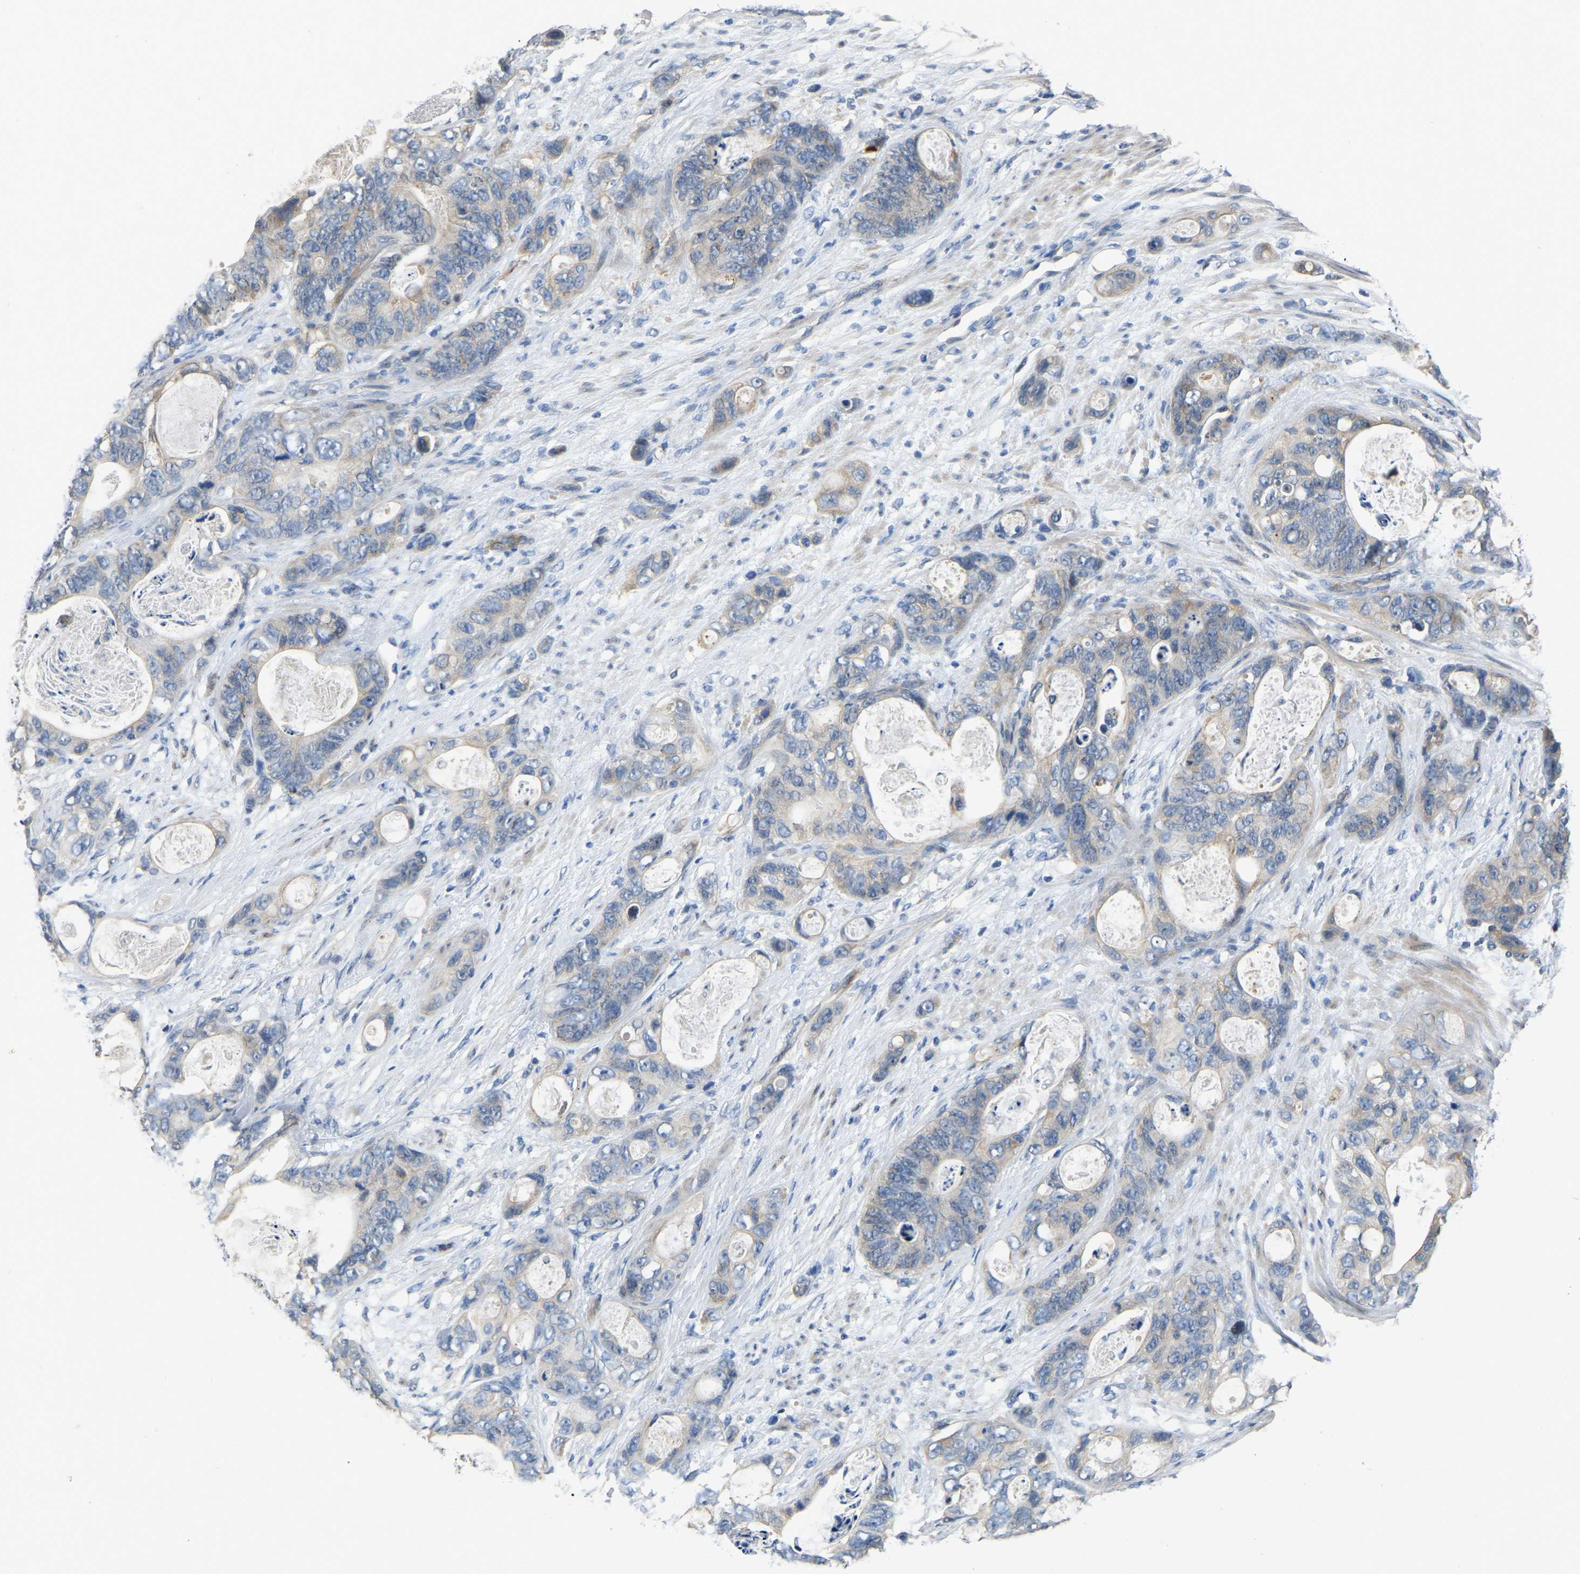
{"staining": {"intensity": "weak", "quantity": "25%-75%", "location": "cytoplasmic/membranous"}, "tissue": "stomach cancer", "cell_type": "Tumor cells", "image_type": "cancer", "snomed": [{"axis": "morphology", "description": "Normal tissue, NOS"}, {"axis": "morphology", "description": "Adenocarcinoma, NOS"}, {"axis": "topography", "description": "Stomach"}], "caption": "Protein staining demonstrates weak cytoplasmic/membranous staining in approximately 25%-75% of tumor cells in stomach cancer.", "gene": "HIGD2B", "patient": {"sex": "female", "age": 89}}